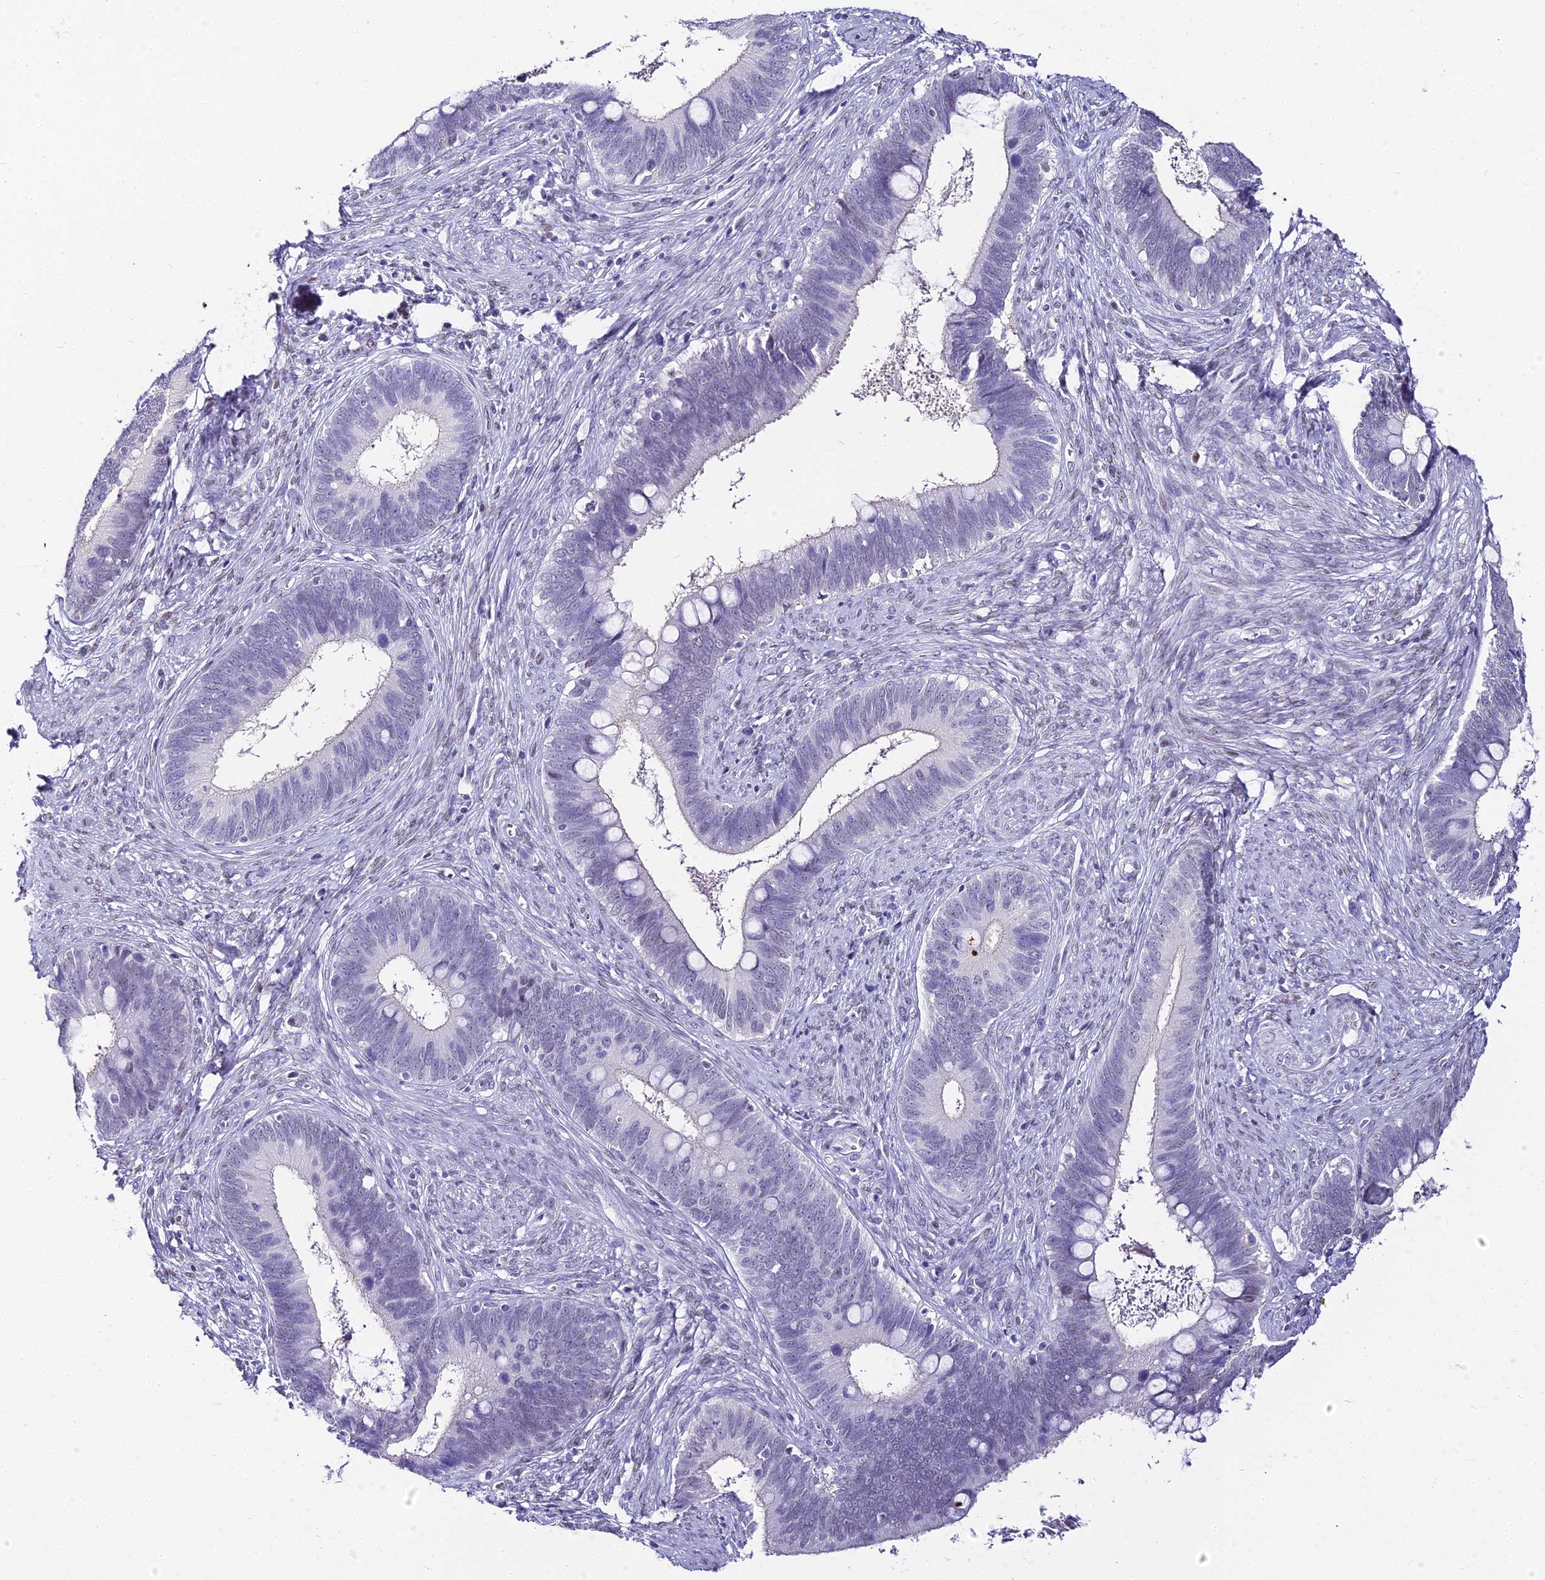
{"staining": {"intensity": "negative", "quantity": "none", "location": "none"}, "tissue": "cervical cancer", "cell_type": "Tumor cells", "image_type": "cancer", "snomed": [{"axis": "morphology", "description": "Adenocarcinoma, NOS"}, {"axis": "topography", "description": "Cervix"}], "caption": "This is a histopathology image of immunohistochemistry (IHC) staining of adenocarcinoma (cervical), which shows no expression in tumor cells. The staining is performed using DAB brown chromogen with nuclei counter-stained in using hematoxylin.", "gene": "ABHD14A-ACY1", "patient": {"sex": "female", "age": 42}}